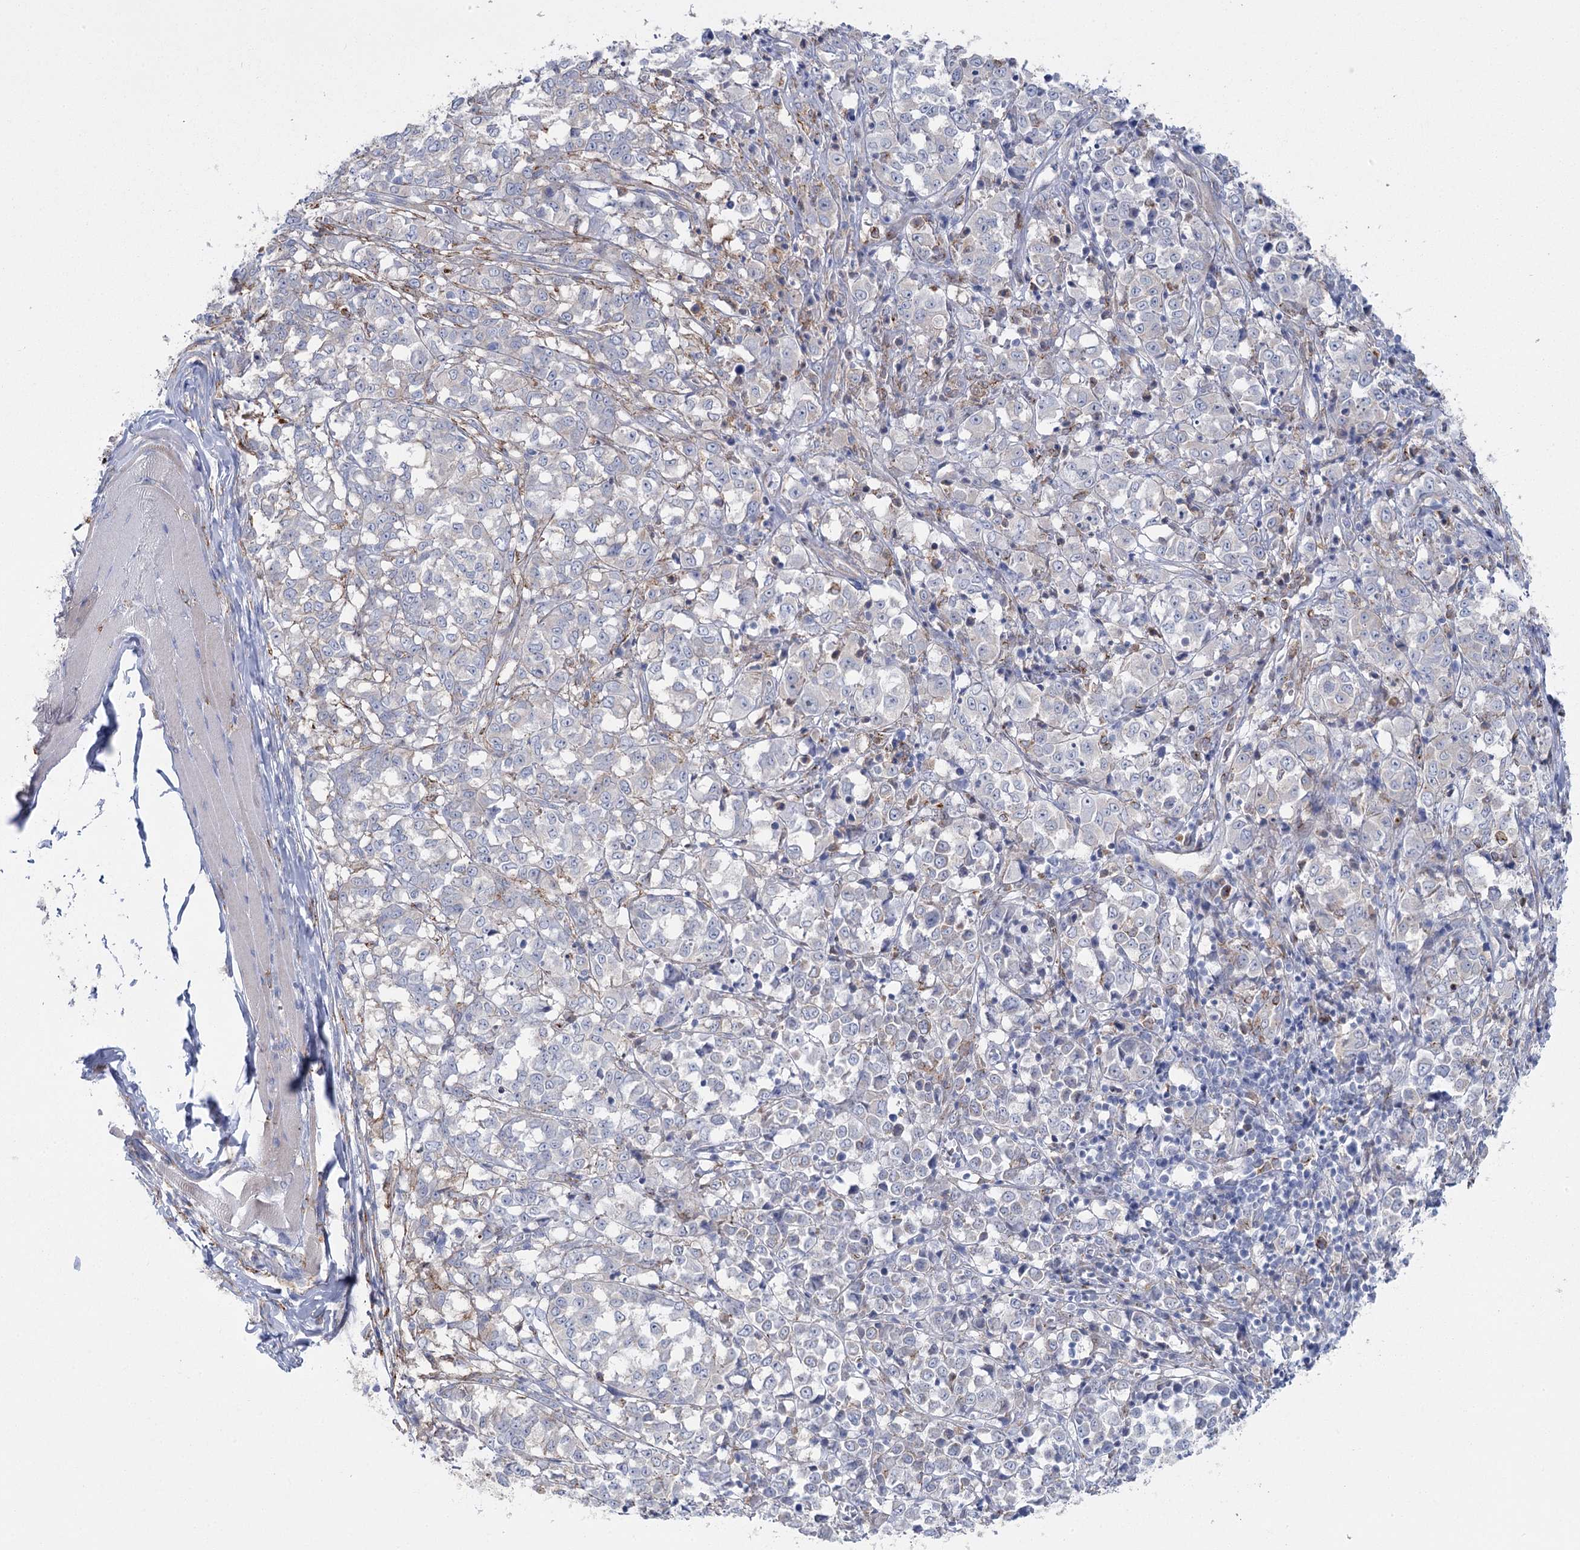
{"staining": {"intensity": "negative", "quantity": "none", "location": "none"}, "tissue": "melanoma", "cell_type": "Tumor cells", "image_type": "cancer", "snomed": [{"axis": "morphology", "description": "Malignant melanoma, NOS"}, {"axis": "topography", "description": "Skin"}], "caption": "Tumor cells show no significant expression in melanoma.", "gene": "CCDC88A", "patient": {"sex": "female", "age": 72}}